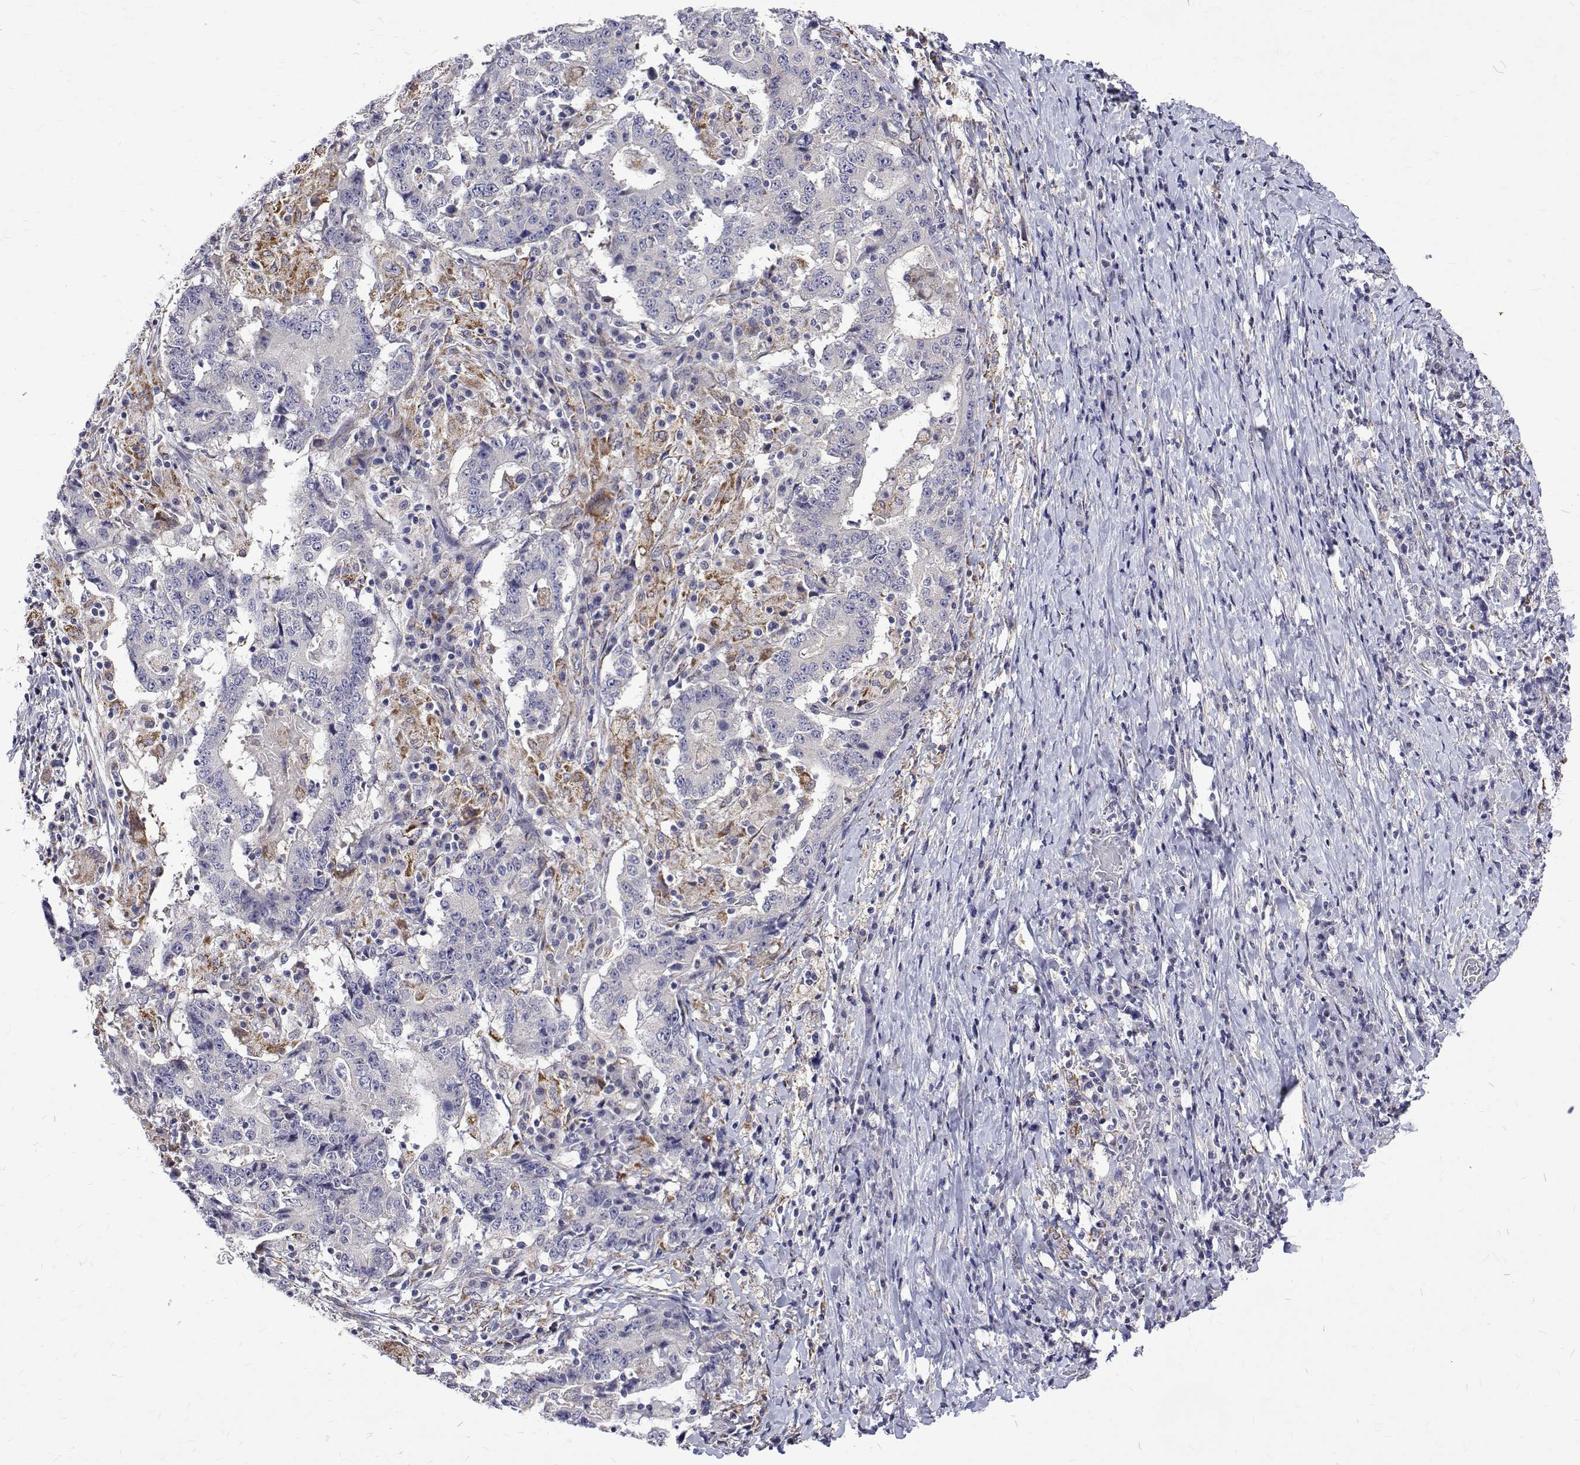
{"staining": {"intensity": "negative", "quantity": "none", "location": "none"}, "tissue": "stomach cancer", "cell_type": "Tumor cells", "image_type": "cancer", "snomed": [{"axis": "morphology", "description": "Normal tissue, NOS"}, {"axis": "morphology", "description": "Adenocarcinoma, NOS"}, {"axis": "topography", "description": "Stomach, upper"}, {"axis": "topography", "description": "Stomach"}], "caption": "Tumor cells are negative for brown protein staining in adenocarcinoma (stomach).", "gene": "PADI1", "patient": {"sex": "male", "age": 59}}